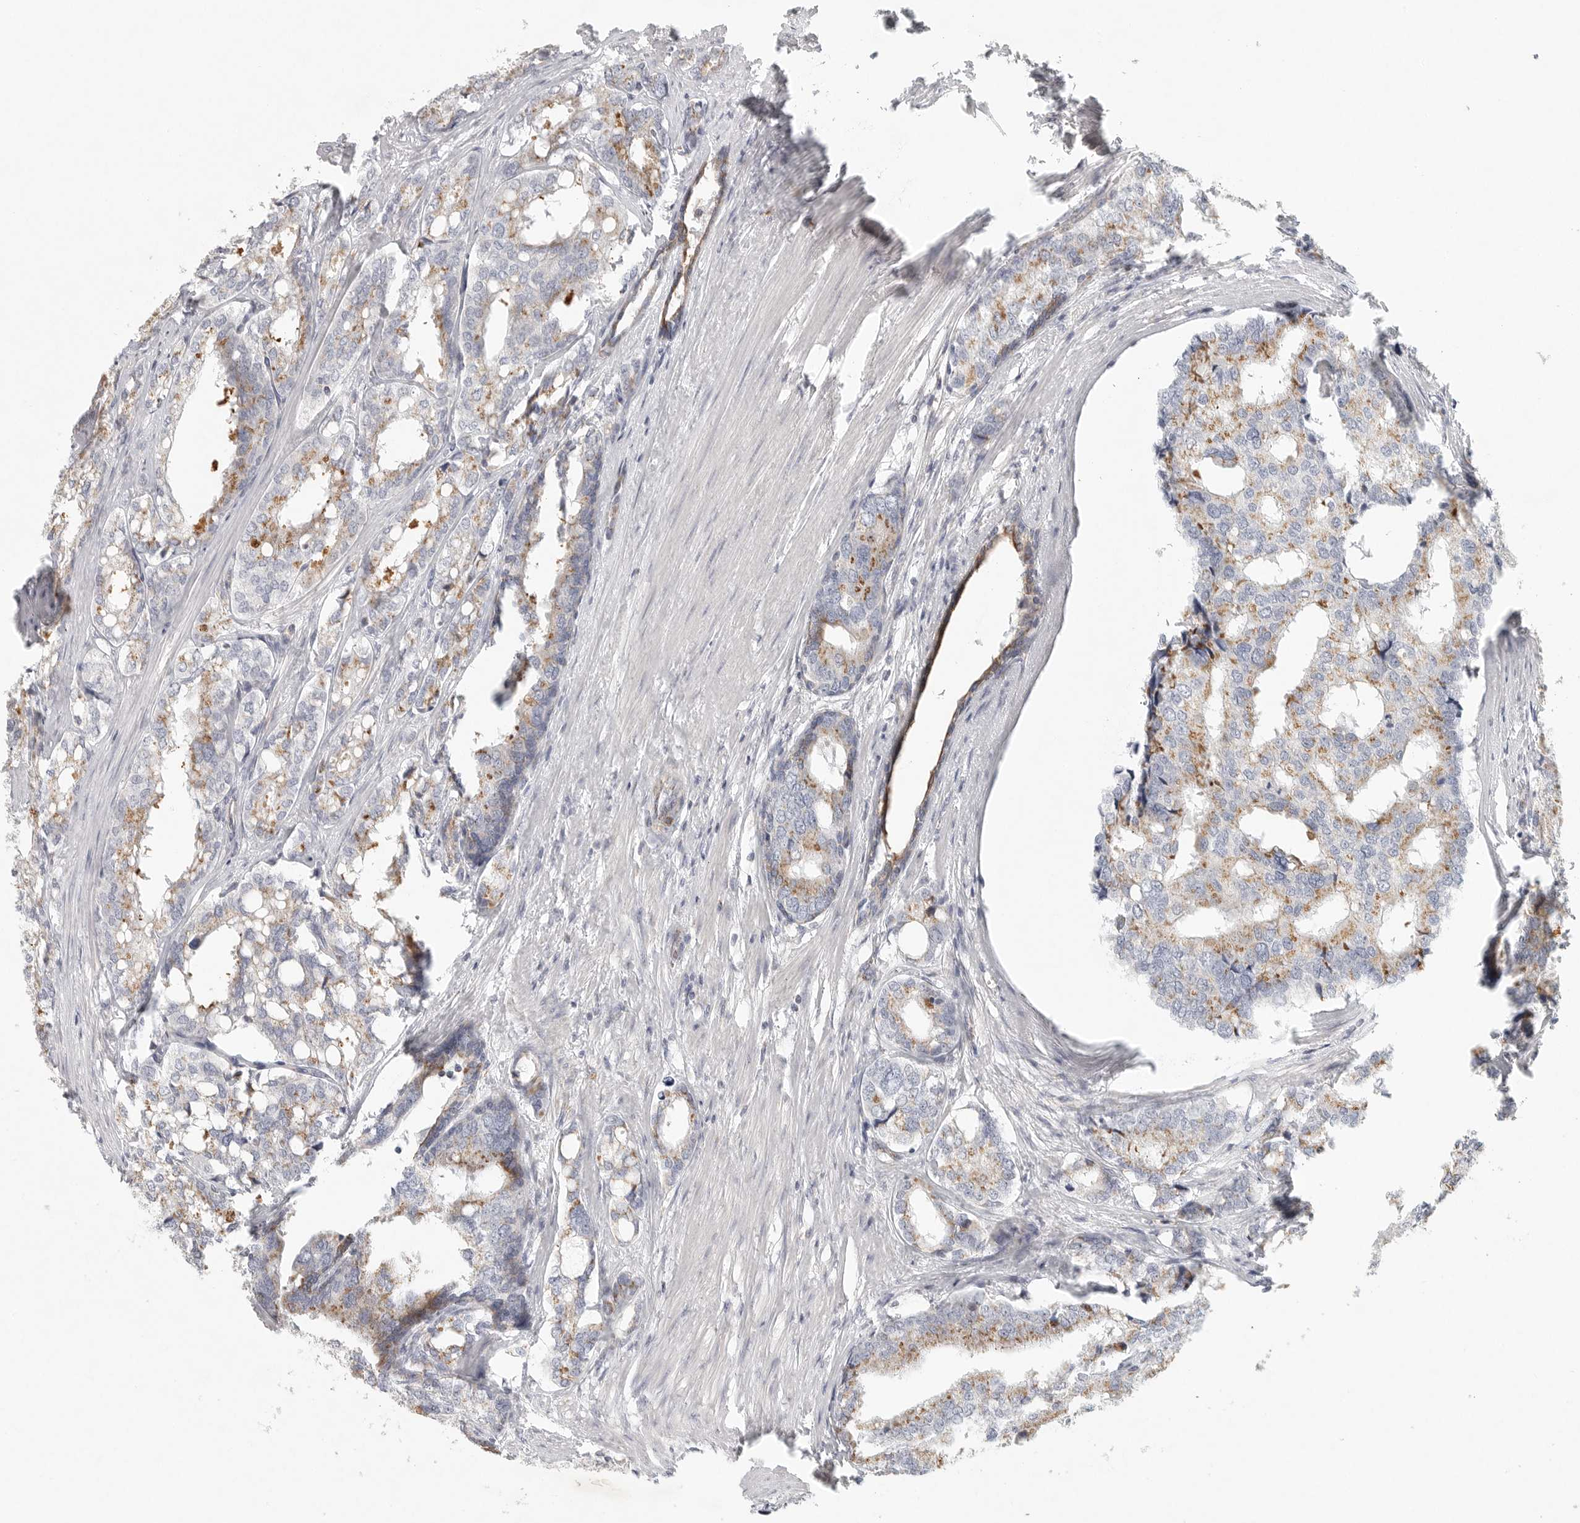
{"staining": {"intensity": "moderate", "quantity": ">75%", "location": "cytoplasmic/membranous"}, "tissue": "prostate cancer", "cell_type": "Tumor cells", "image_type": "cancer", "snomed": [{"axis": "morphology", "description": "Adenocarcinoma, High grade"}, {"axis": "topography", "description": "Prostate"}], "caption": "Immunohistochemistry (IHC) photomicrograph of human adenocarcinoma (high-grade) (prostate) stained for a protein (brown), which shows medium levels of moderate cytoplasmic/membranous staining in about >75% of tumor cells.", "gene": "SLC25A26", "patient": {"sex": "male", "age": 50}}